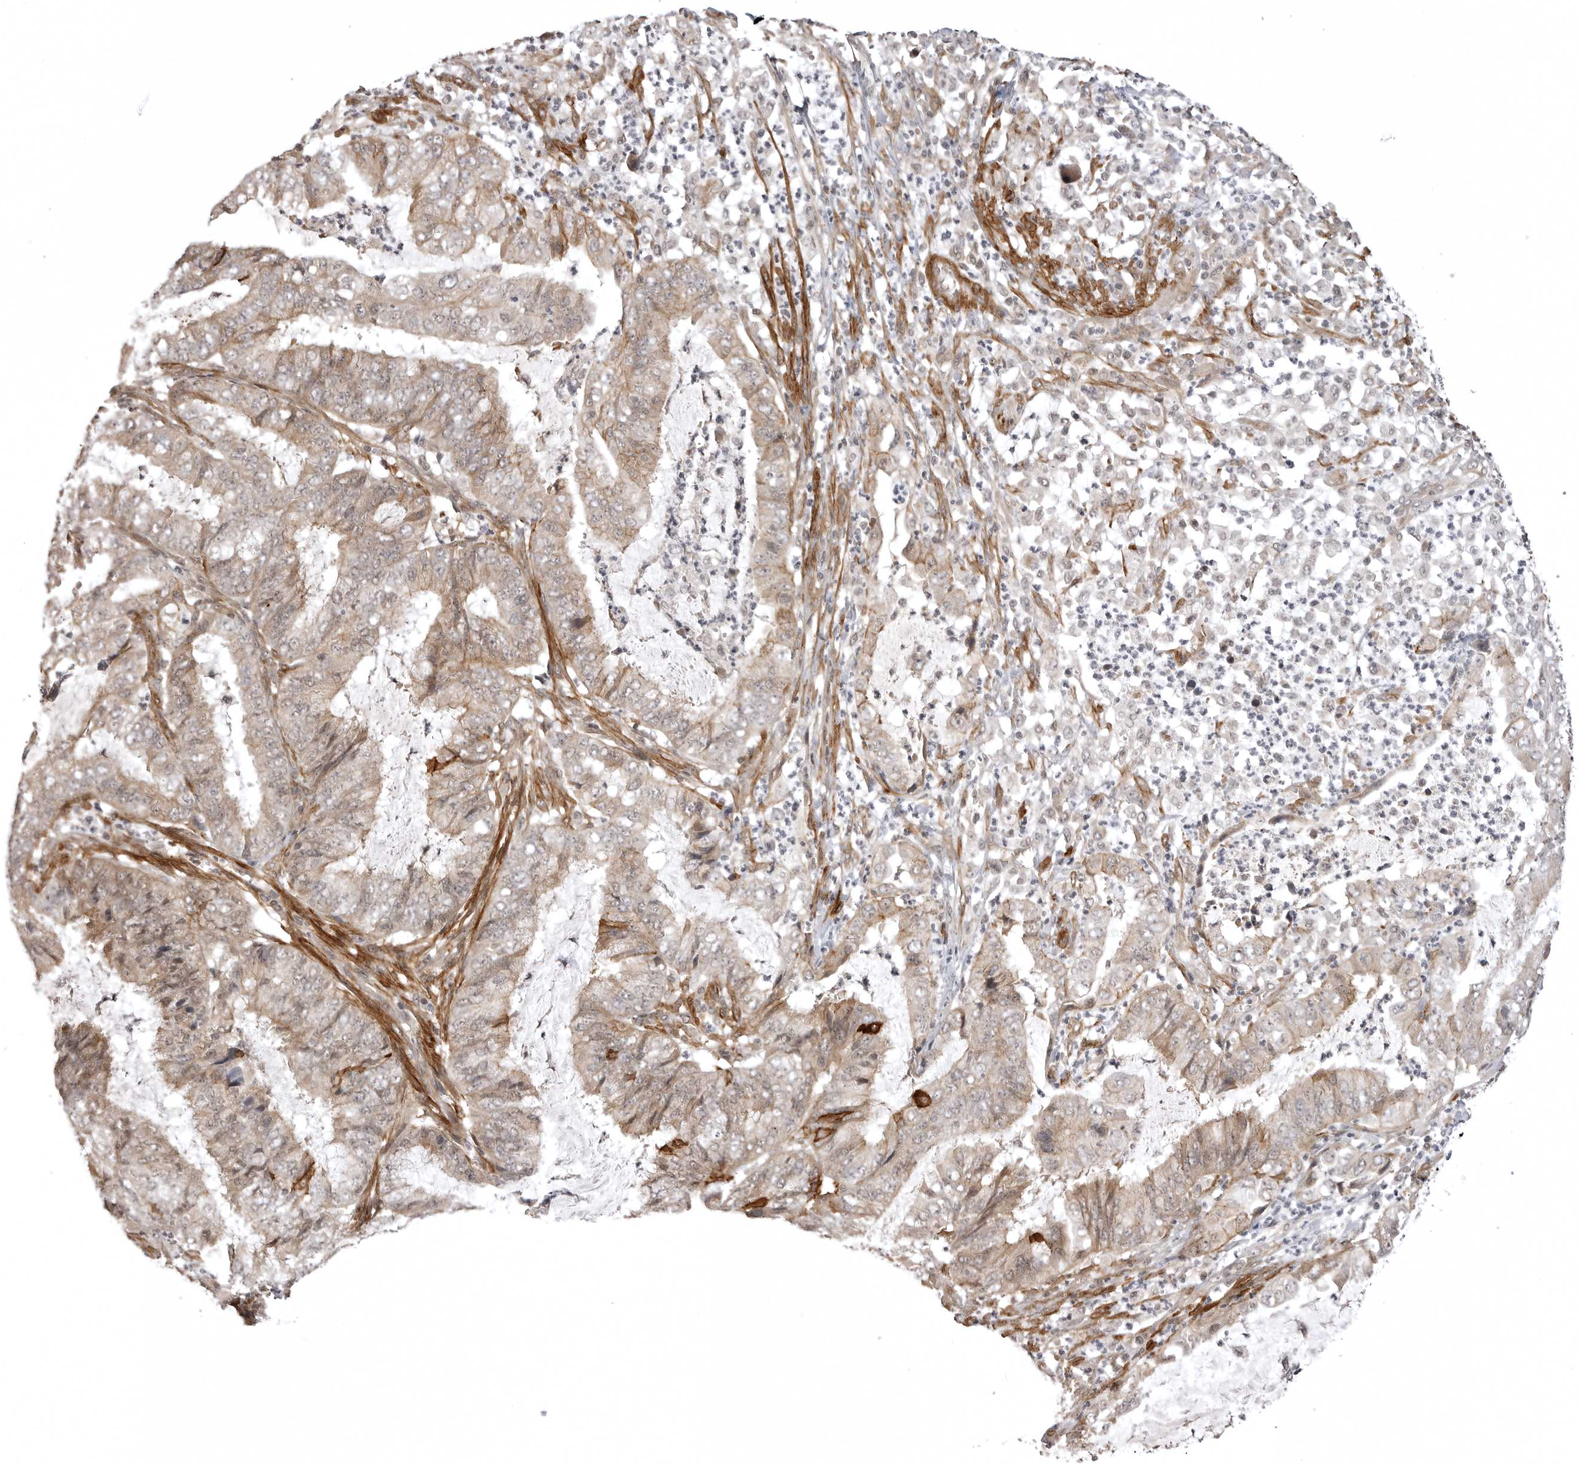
{"staining": {"intensity": "weak", "quantity": "25%-75%", "location": "cytoplasmic/membranous"}, "tissue": "endometrial cancer", "cell_type": "Tumor cells", "image_type": "cancer", "snomed": [{"axis": "morphology", "description": "Adenocarcinoma, NOS"}, {"axis": "topography", "description": "Endometrium"}], "caption": "Protein expression analysis of human endometrial cancer (adenocarcinoma) reveals weak cytoplasmic/membranous expression in about 25%-75% of tumor cells. The staining was performed using DAB, with brown indicating positive protein expression. Nuclei are stained blue with hematoxylin.", "gene": "SORBS1", "patient": {"sex": "female", "age": 49}}